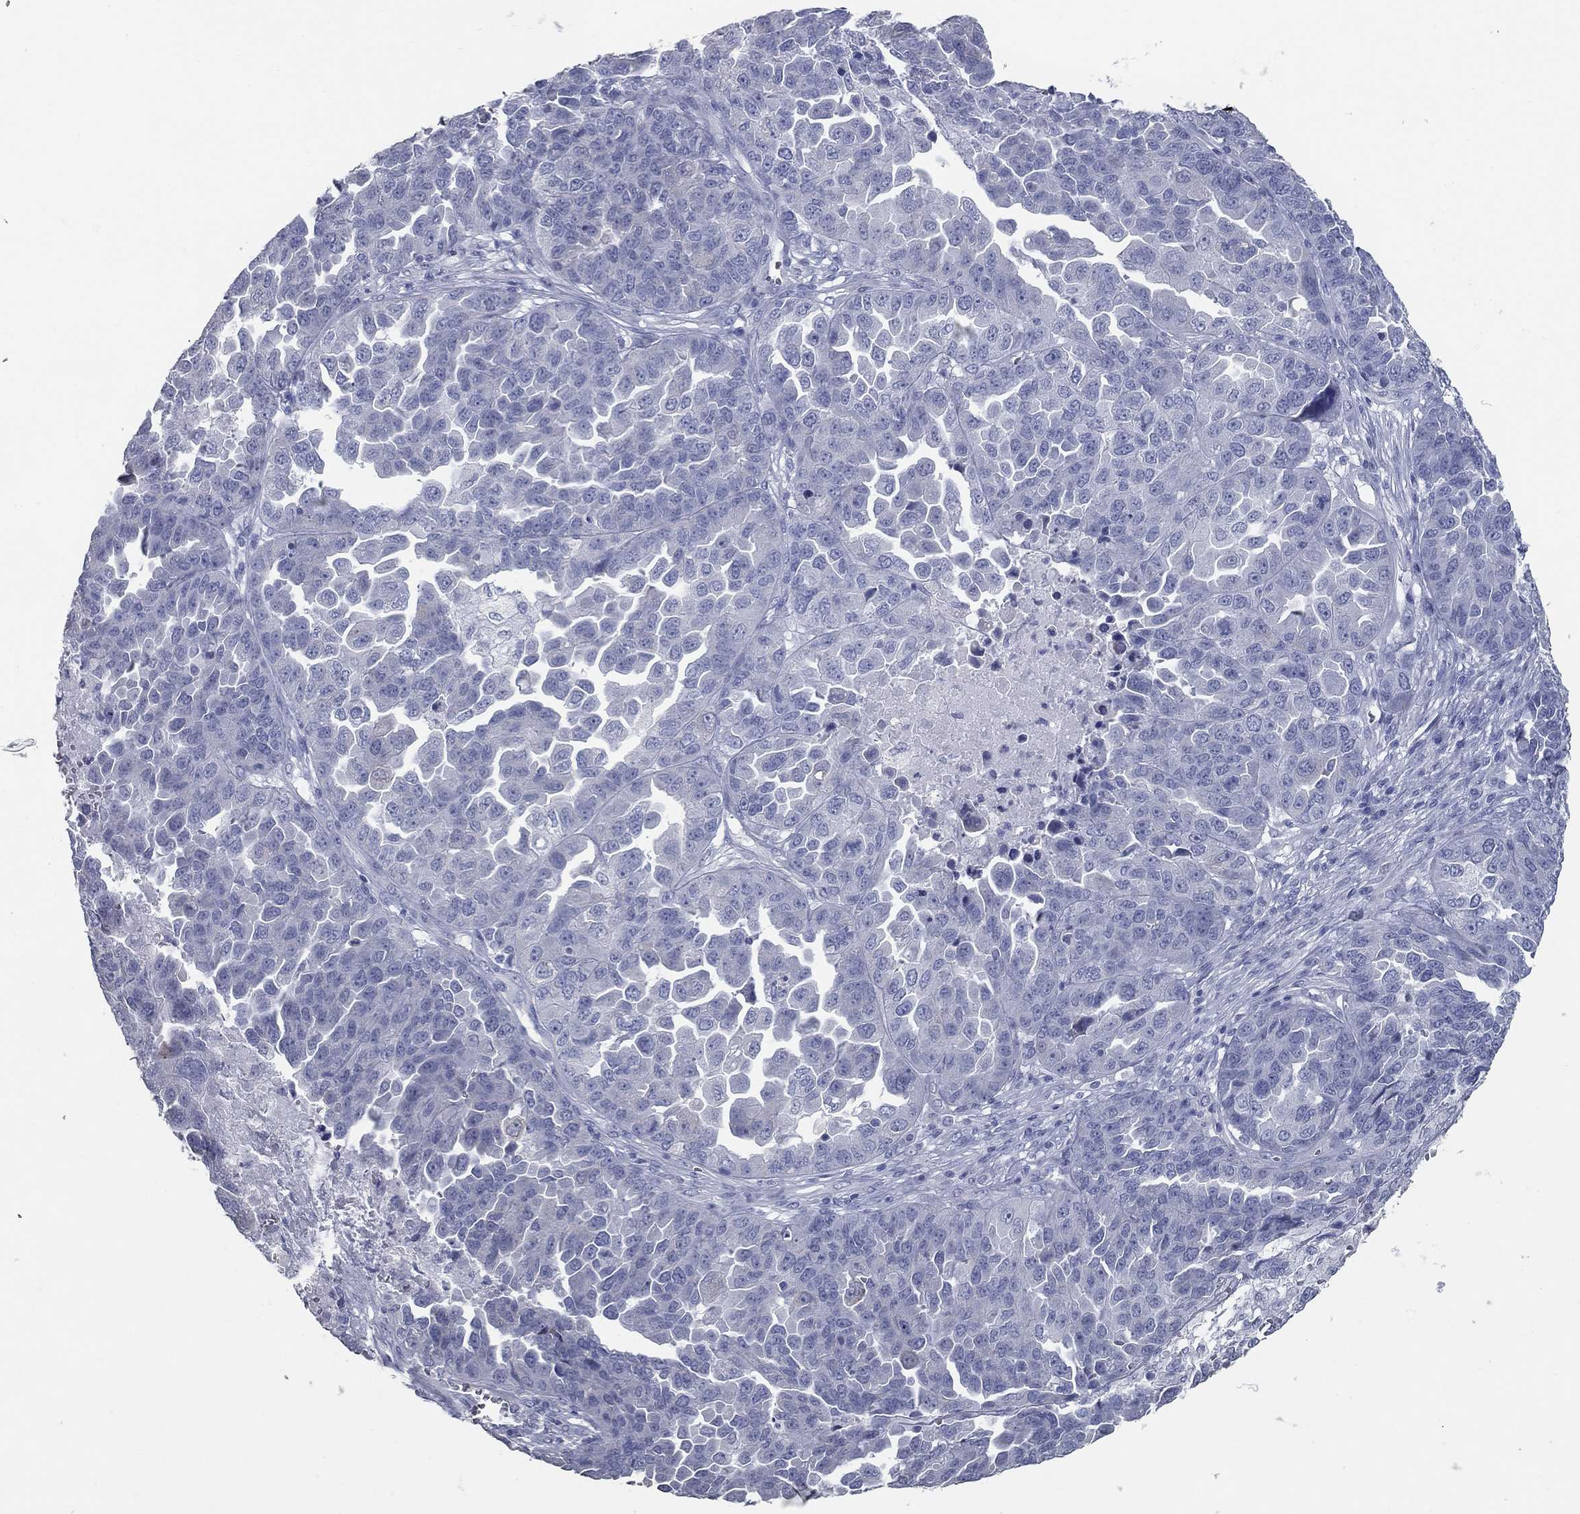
{"staining": {"intensity": "negative", "quantity": "none", "location": "none"}, "tissue": "ovarian cancer", "cell_type": "Tumor cells", "image_type": "cancer", "snomed": [{"axis": "morphology", "description": "Cystadenocarcinoma, serous, NOS"}, {"axis": "topography", "description": "Ovary"}], "caption": "This is an immunohistochemistry image of serous cystadenocarcinoma (ovarian). There is no staining in tumor cells.", "gene": "TAC1", "patient": {"sex": "female", "age": 87}}